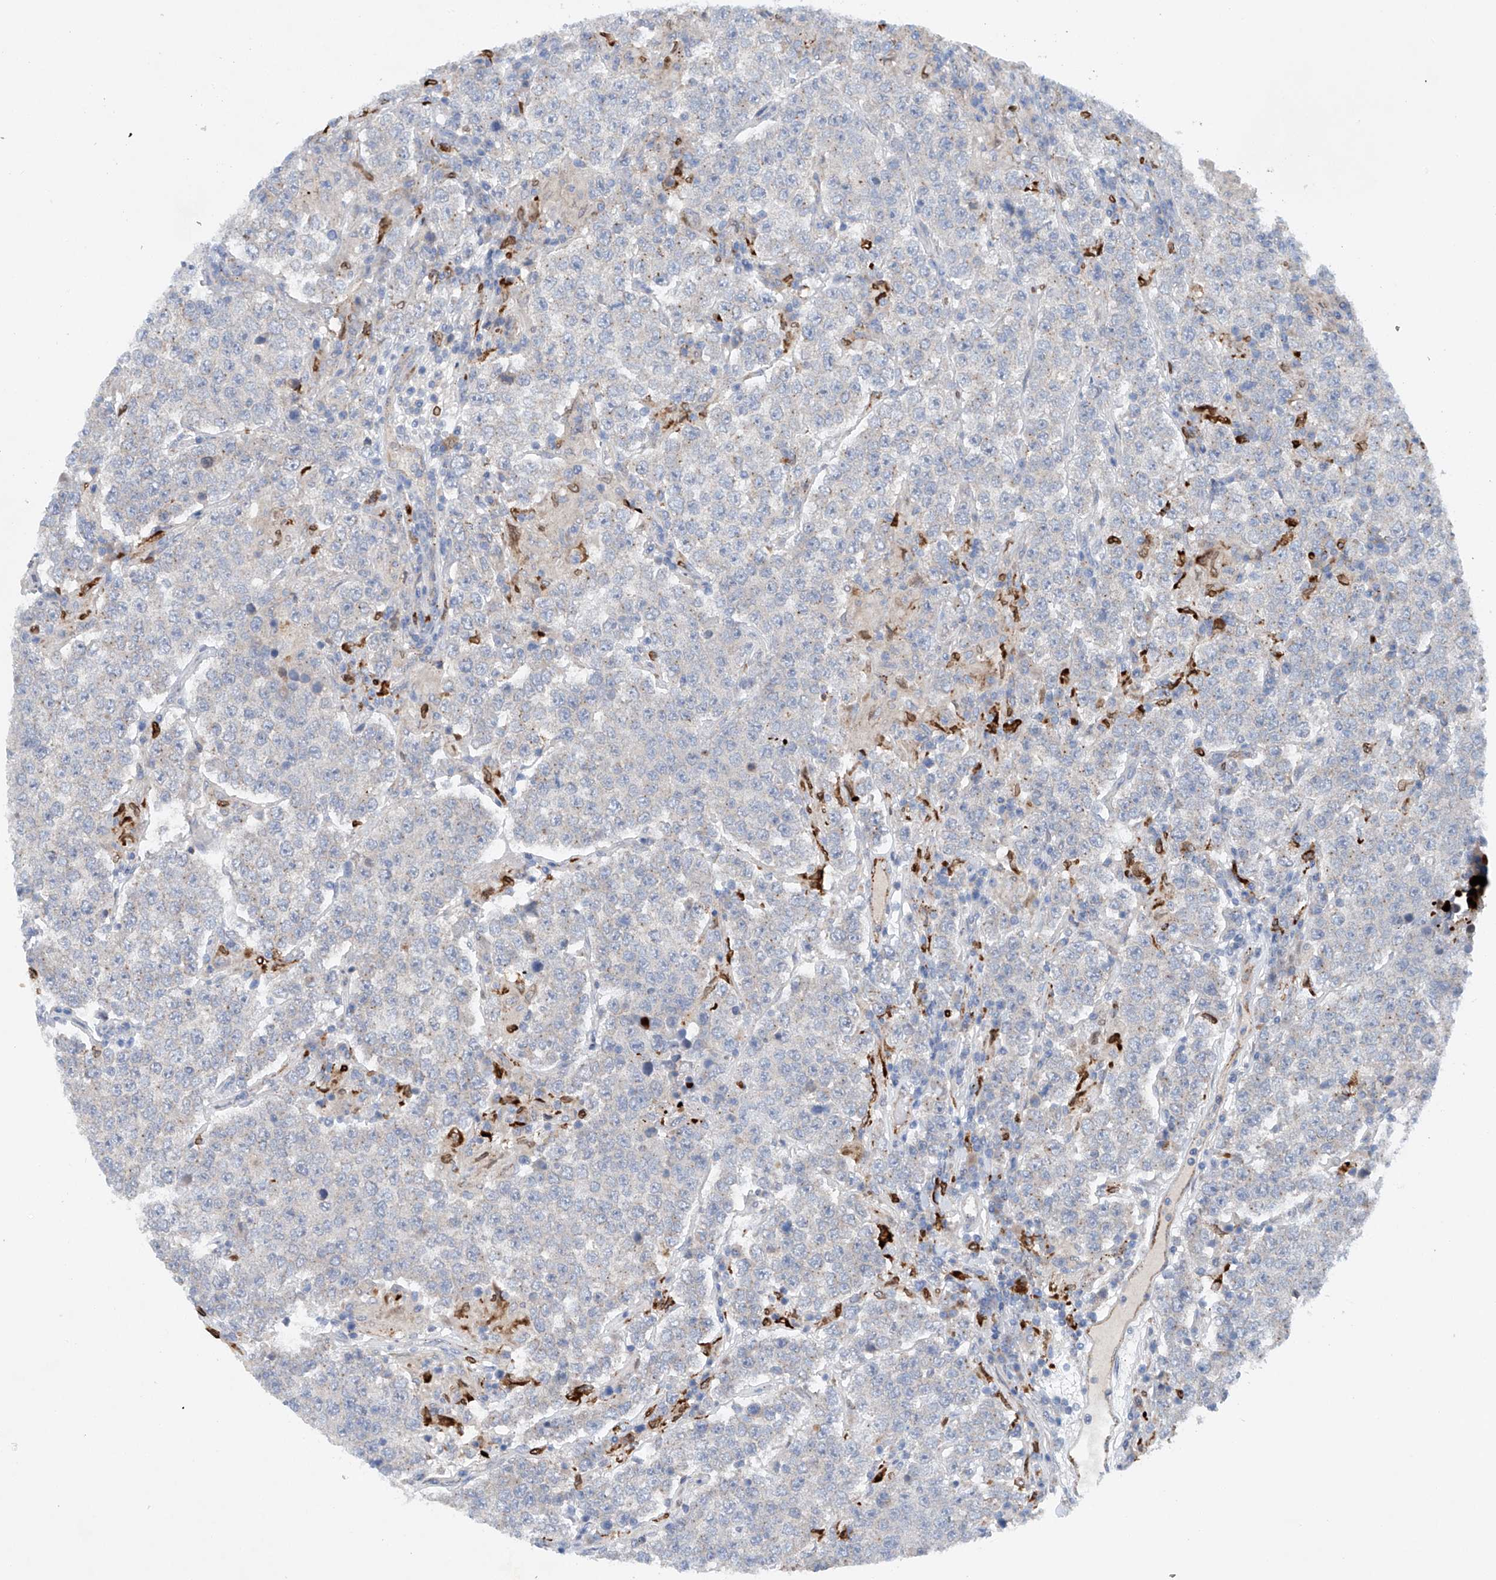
{"staining": {"intensity": "negative", "quantity": "none", "location": "none"}, "tissue": "testis cancer", "cell_type": "Tumor cells", "image_type": "cancer", "snomed": [{"axis": "morphology", "description": "Normal tissue, NOS"}, {"axis": "morphology", "description": "Urothelial carcinoma, High grade"}, {"axis": "morphology", "description": "Seminoma, NOS"}, {"axis": "morphology", "description": "Carcinoma, Embryonal, NOS"}, {"axis": "topography", "description": "Urinary bladder"}, {"axis": "topography", "description": "Testis"}], "caption": "The immunohistochemistry (IHC) histopathology image has no significant positivity in tumor cells of testis seminoma tissue.", "gene": "CEP85L", "patient": {"sex": "male", "age": 41}}